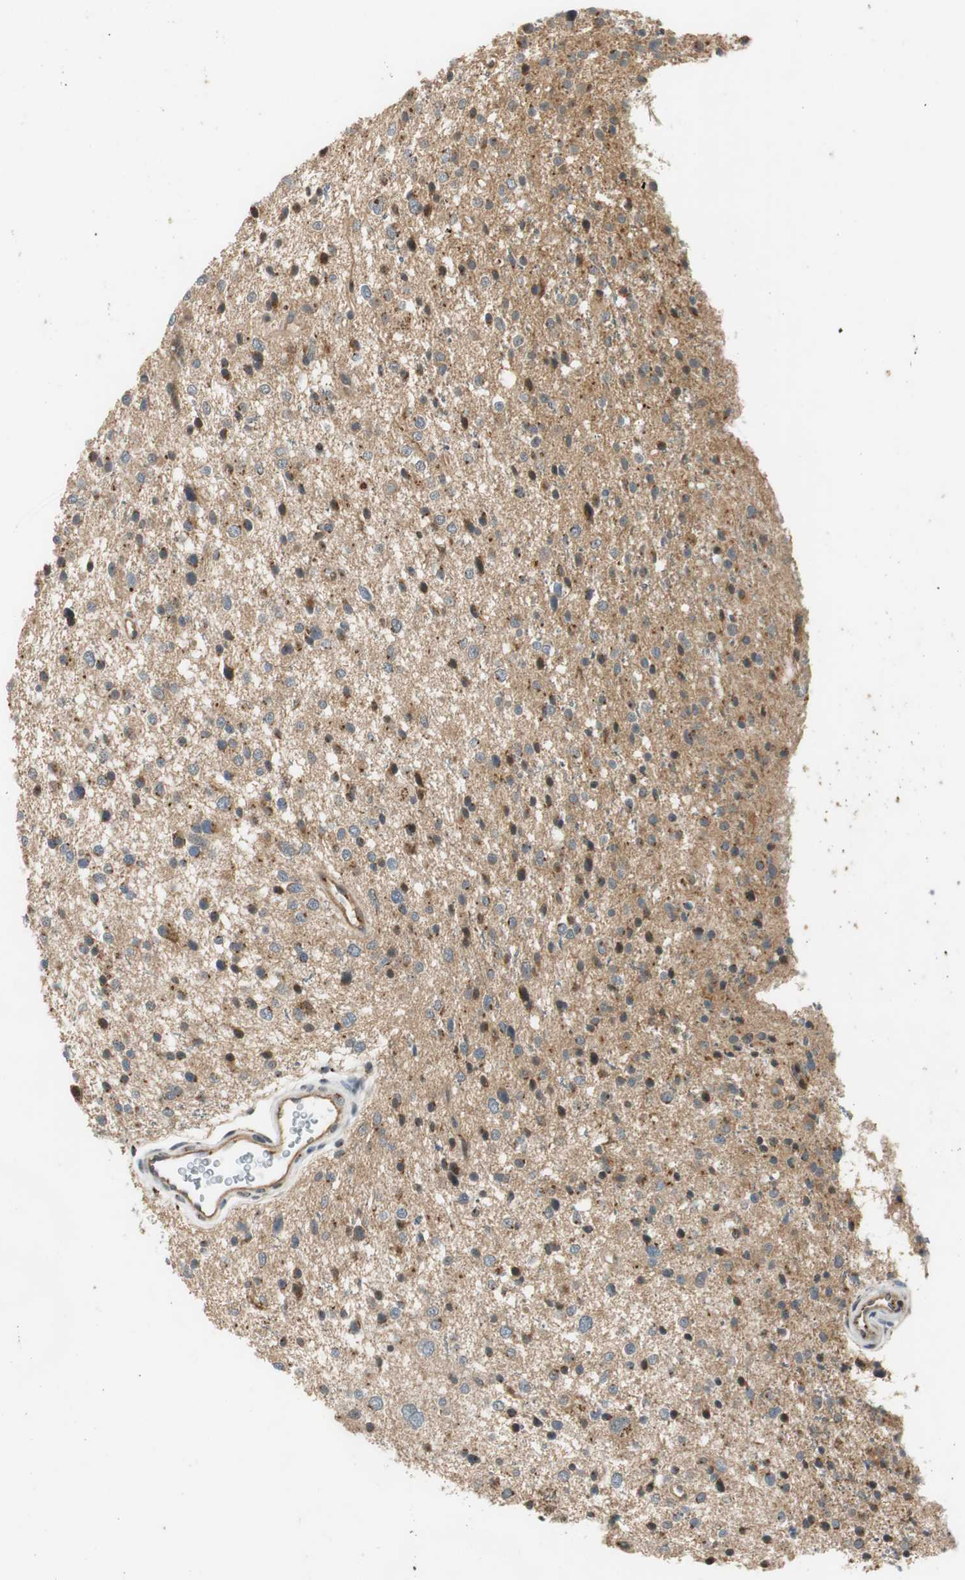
{"staining": {"intensity": "weak", "quantity": "<25%", "location": "cytoplasmic/membranous"}, "tissue": "glioma", "cell_type": "Tumor cells", "image_type": "cancer", "snomed": [{"axis": "morphology", "description": "Glioma, malignant, Low grade"}, {"axis": "topography", "description": "Brain"}], "caption": "Immunohistochemistry micrograph of neoplastic tissue: human malignant glioma (low-grade) stained with DAB exhibits no significant protein expression in tumor cells.", "gene": "NEO1", "patient": {"sex": "female", "age": 37}}